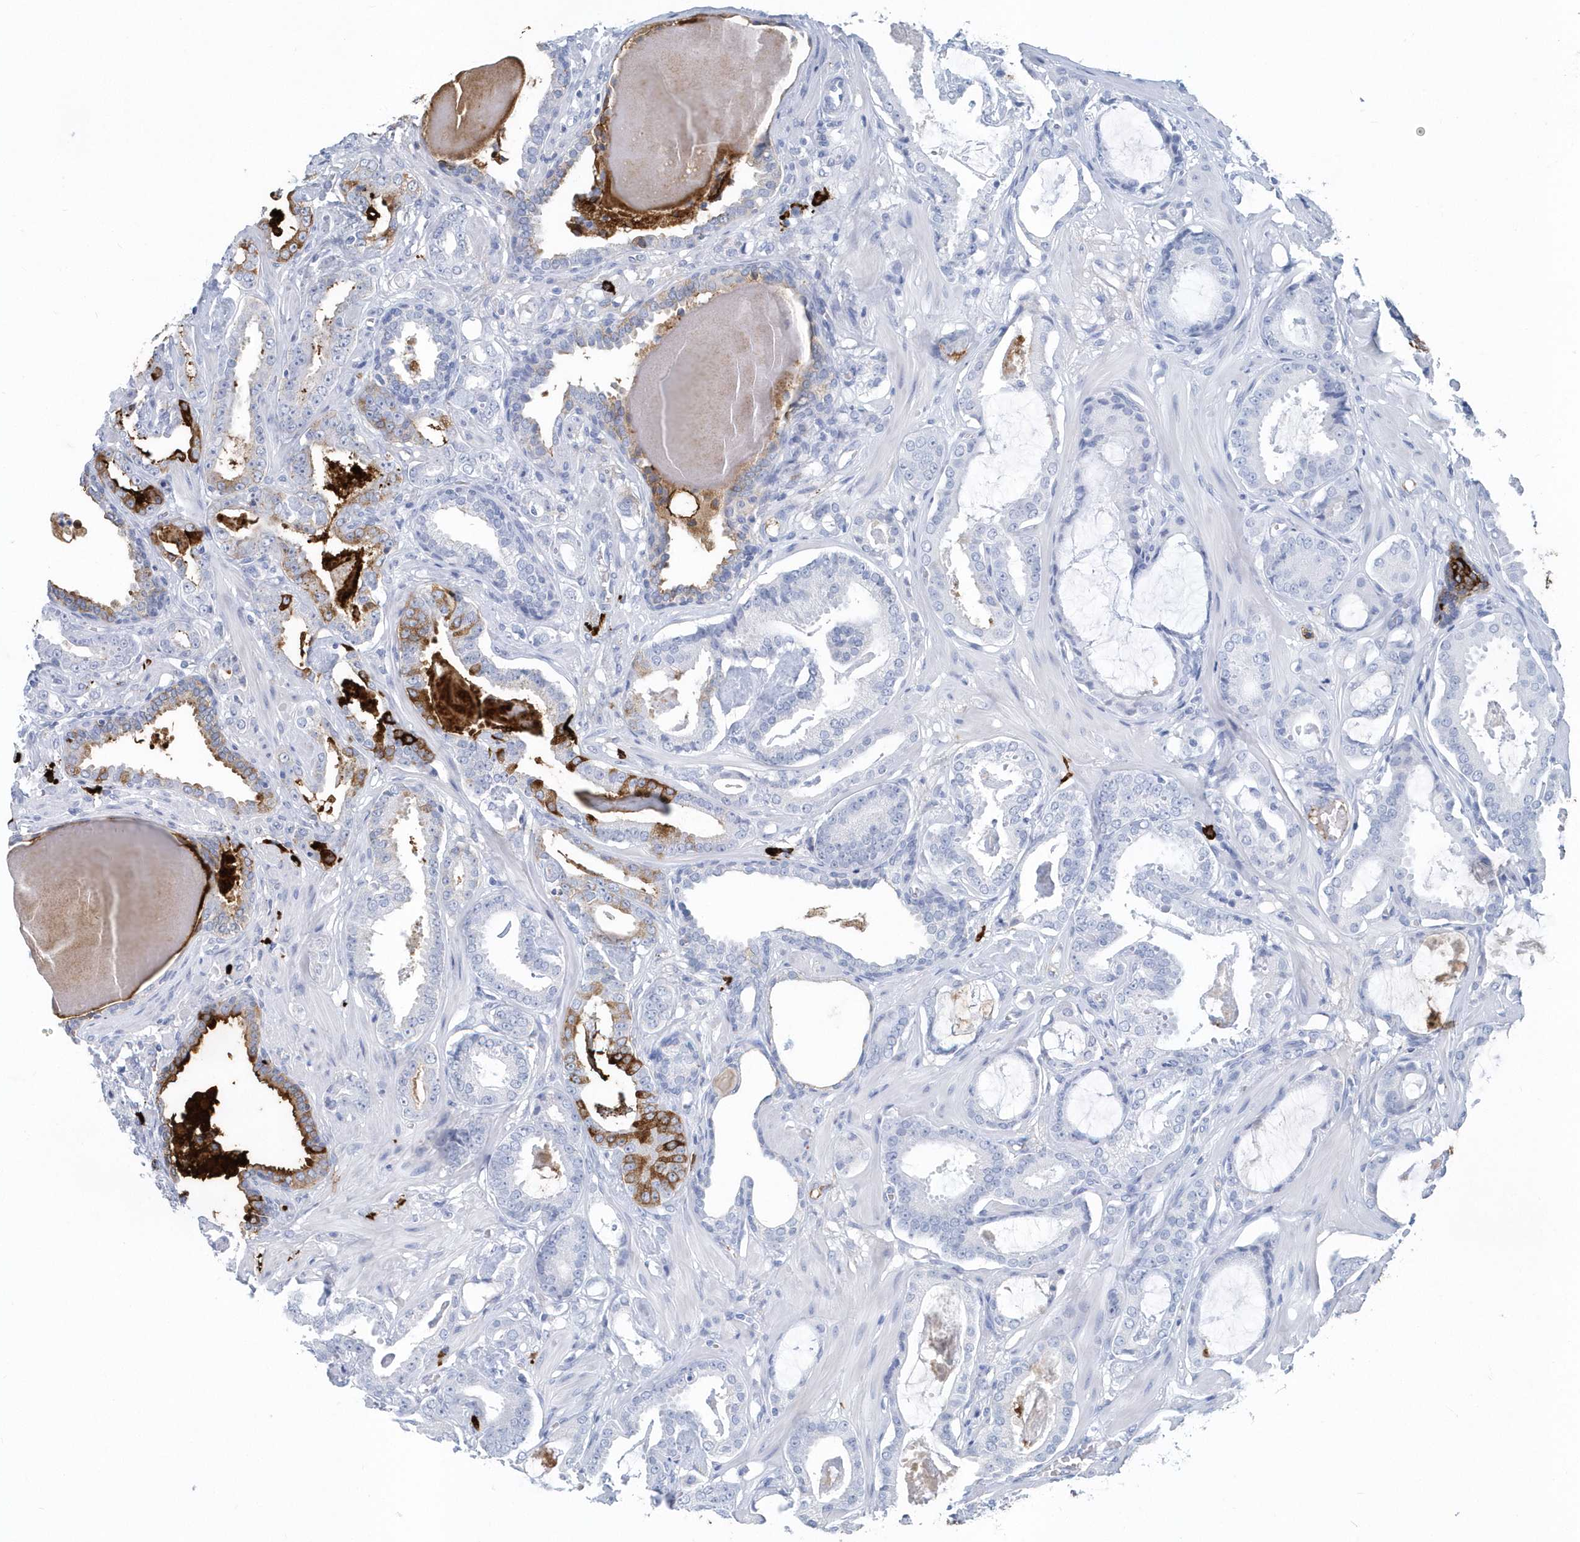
{"staining": {"intensity": "moderate", "quantity": "<25%", "location": "cytoplasmic/membranous"}, "tissue": "prostate cancer", "cell_type": "Tumor cells", "image_type": "cancer", "snomed": [{"axis": "morphology", "description": "Adenocarcinoma, Low grade"}, {"axis": "topography", "description": "Prostate"}], "caption": "Tumor cells exhibit low levels of moderate cytoplasmic/membranous staining in about <25% of cells in human adenocarcinoma (low-grade) (prostate). The staining was performed using DAB (3,3'-diaminobenzidine), with brown indicating positive protein expression. Nuclei are stained blue with hematoxylin.", "gene": "JCHAIN", "patient": {"sex": "male", "age": 53}}